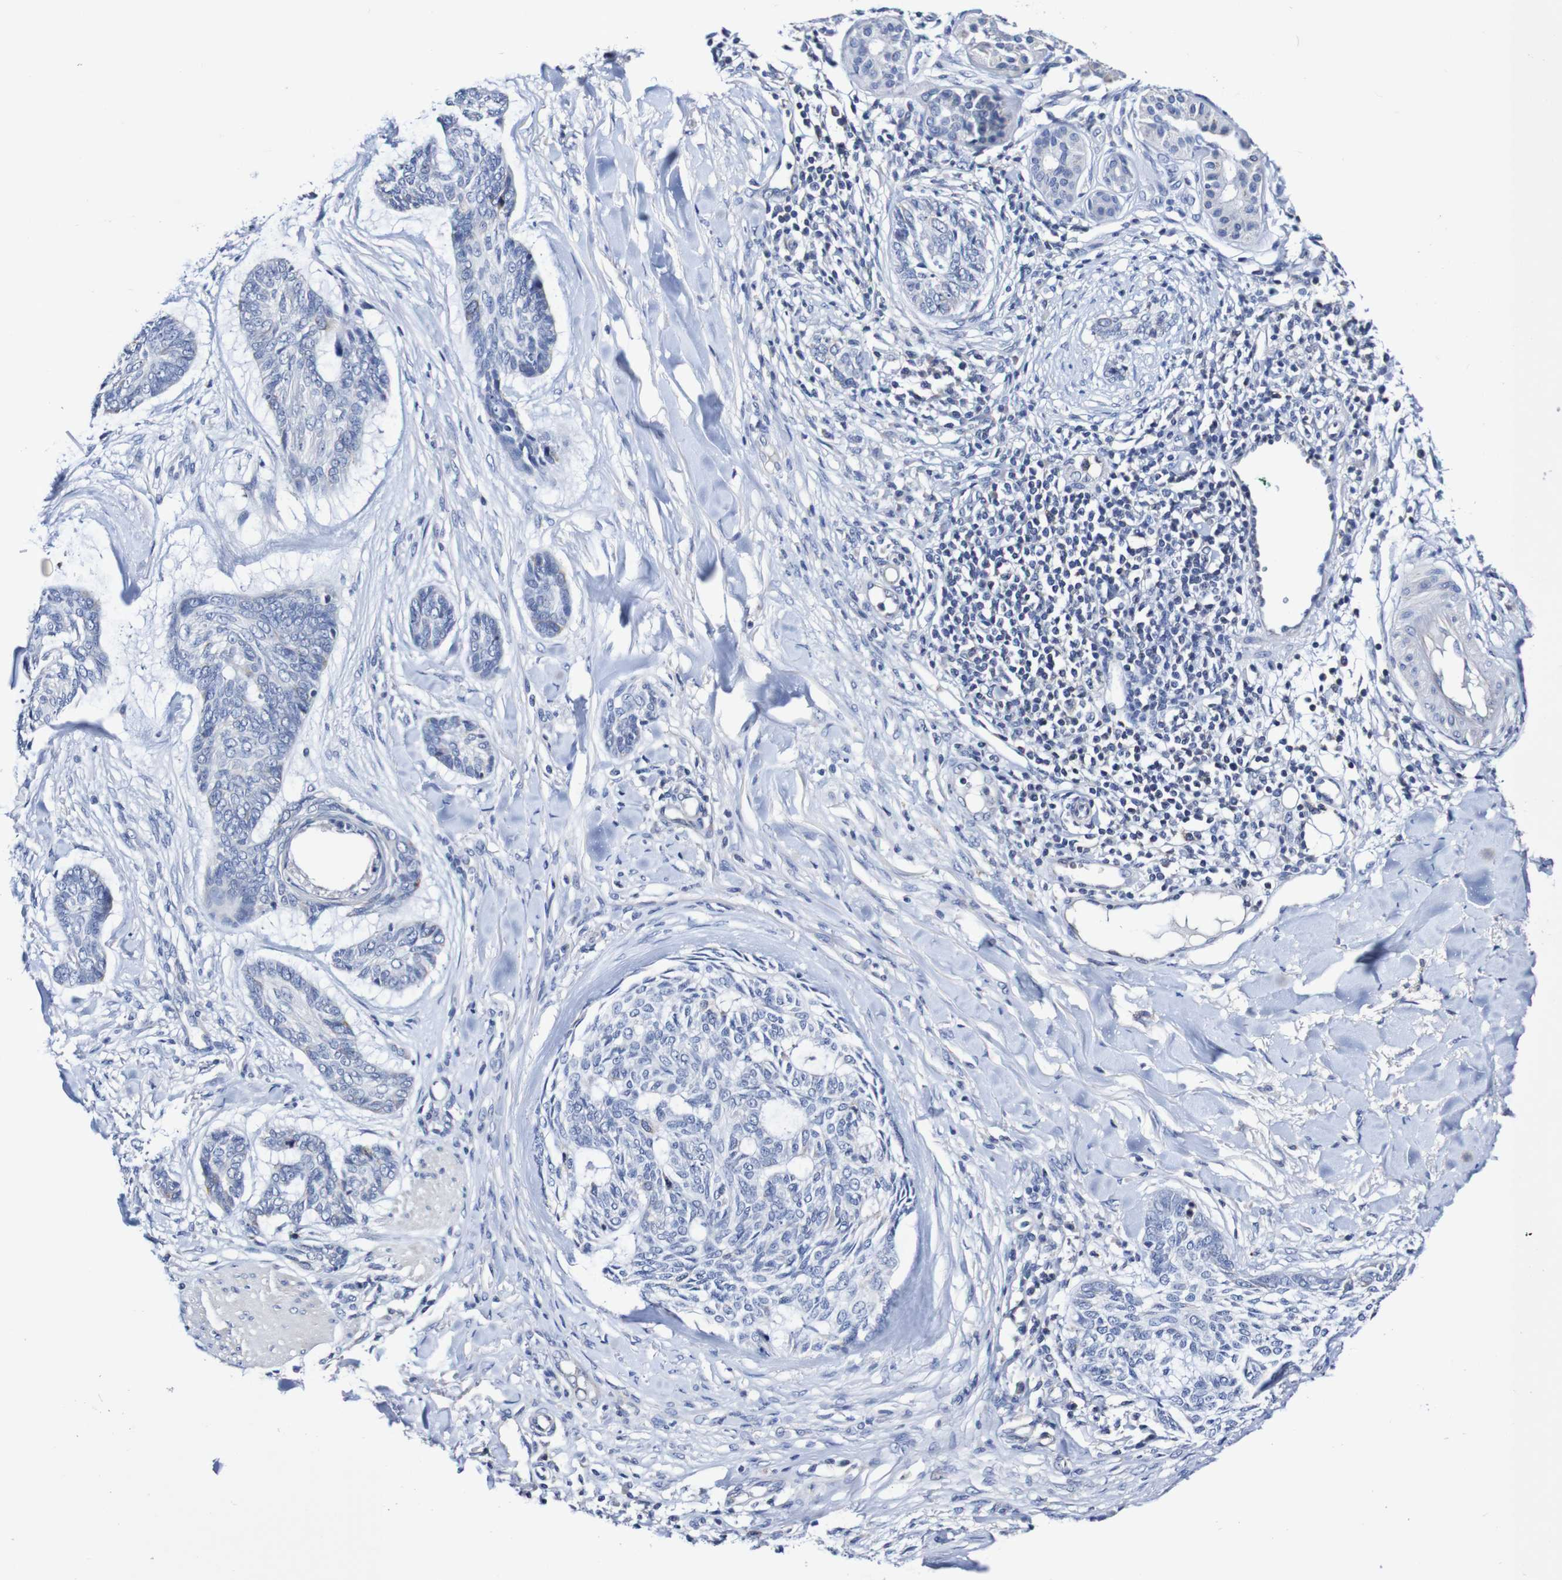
{"staining": {"intensity": "negative", "quantity": "none", "location": "none"}, "tissue": "skin cancer", "cell_type": "Tumor cells", "image_type": "cancer", "snomed": [{"axis": "morphology", "description": "Basal cell carcinoma"}, {"axis": "topography", "description": "Skin"}], "caption": "Photomicrograph shows no significant protein expression in tumor cells of skin cancer (basal cell carcinoma).", "gene": "ACVR1C", "patient": {"sex": "male", "age": 43}}